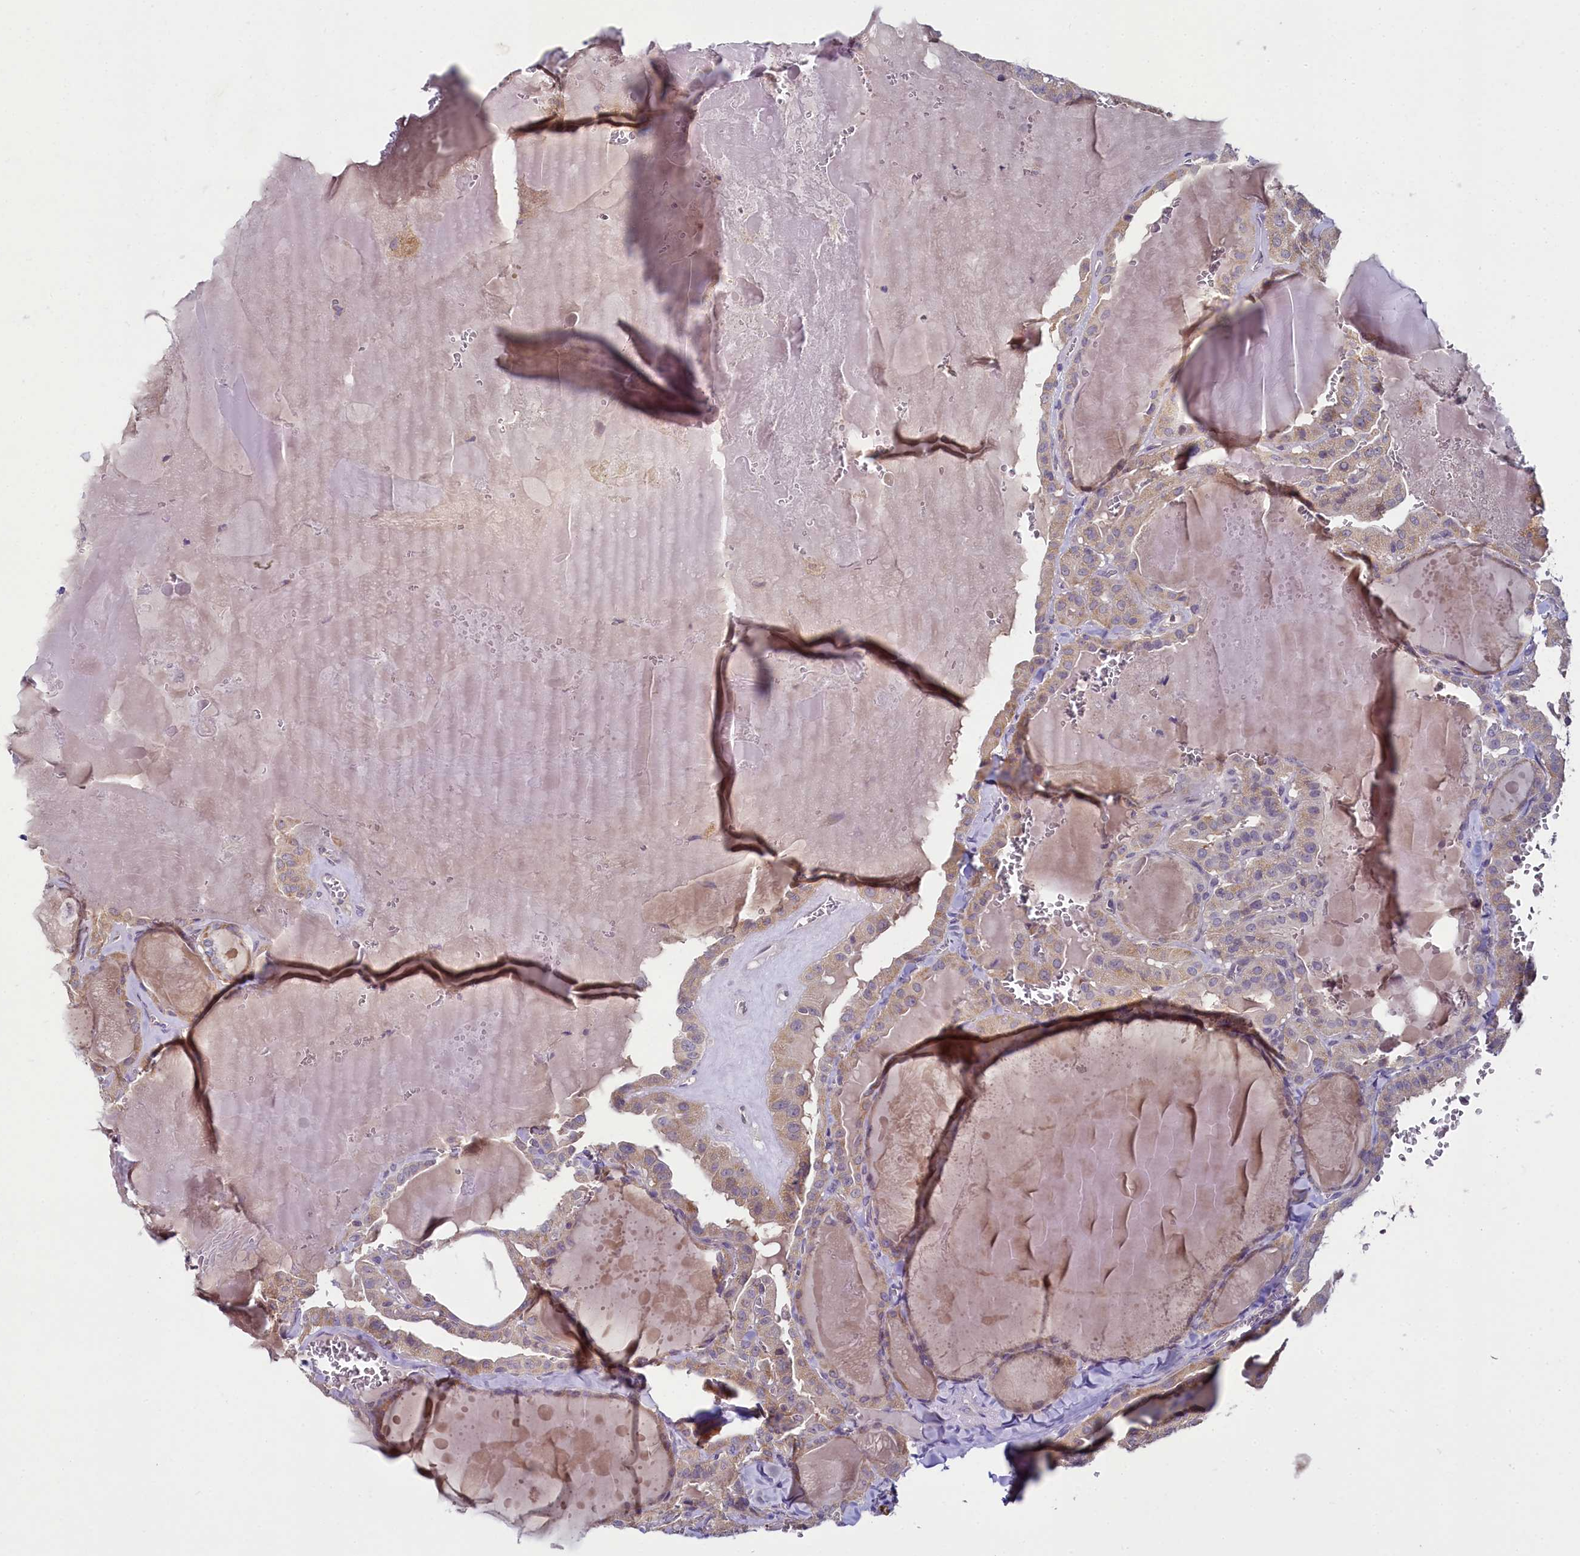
{"staining": {"intensity": "weak", "quantity": ">75%", "location": "cytoplasmic/membranous"}, "tissue": "thyroid cancer", "cell_type": "Tumor cells", "image_type": "cancer", "snomed": [{"axis": "morphology", "description": "Papillary adenocarcinoma, NOS"}, {"axis": "topography", "description": "Thyroid gland"}], "caption": "Brown immunohistochemical staining in thyroid cancer (papillary adenocarcinoma) demonstrates weak cytoplasmic/membranous expression in about >75% of tumor cells.", "gene": "MRPL57", "patient": {"sex": "male", "age": 52}}